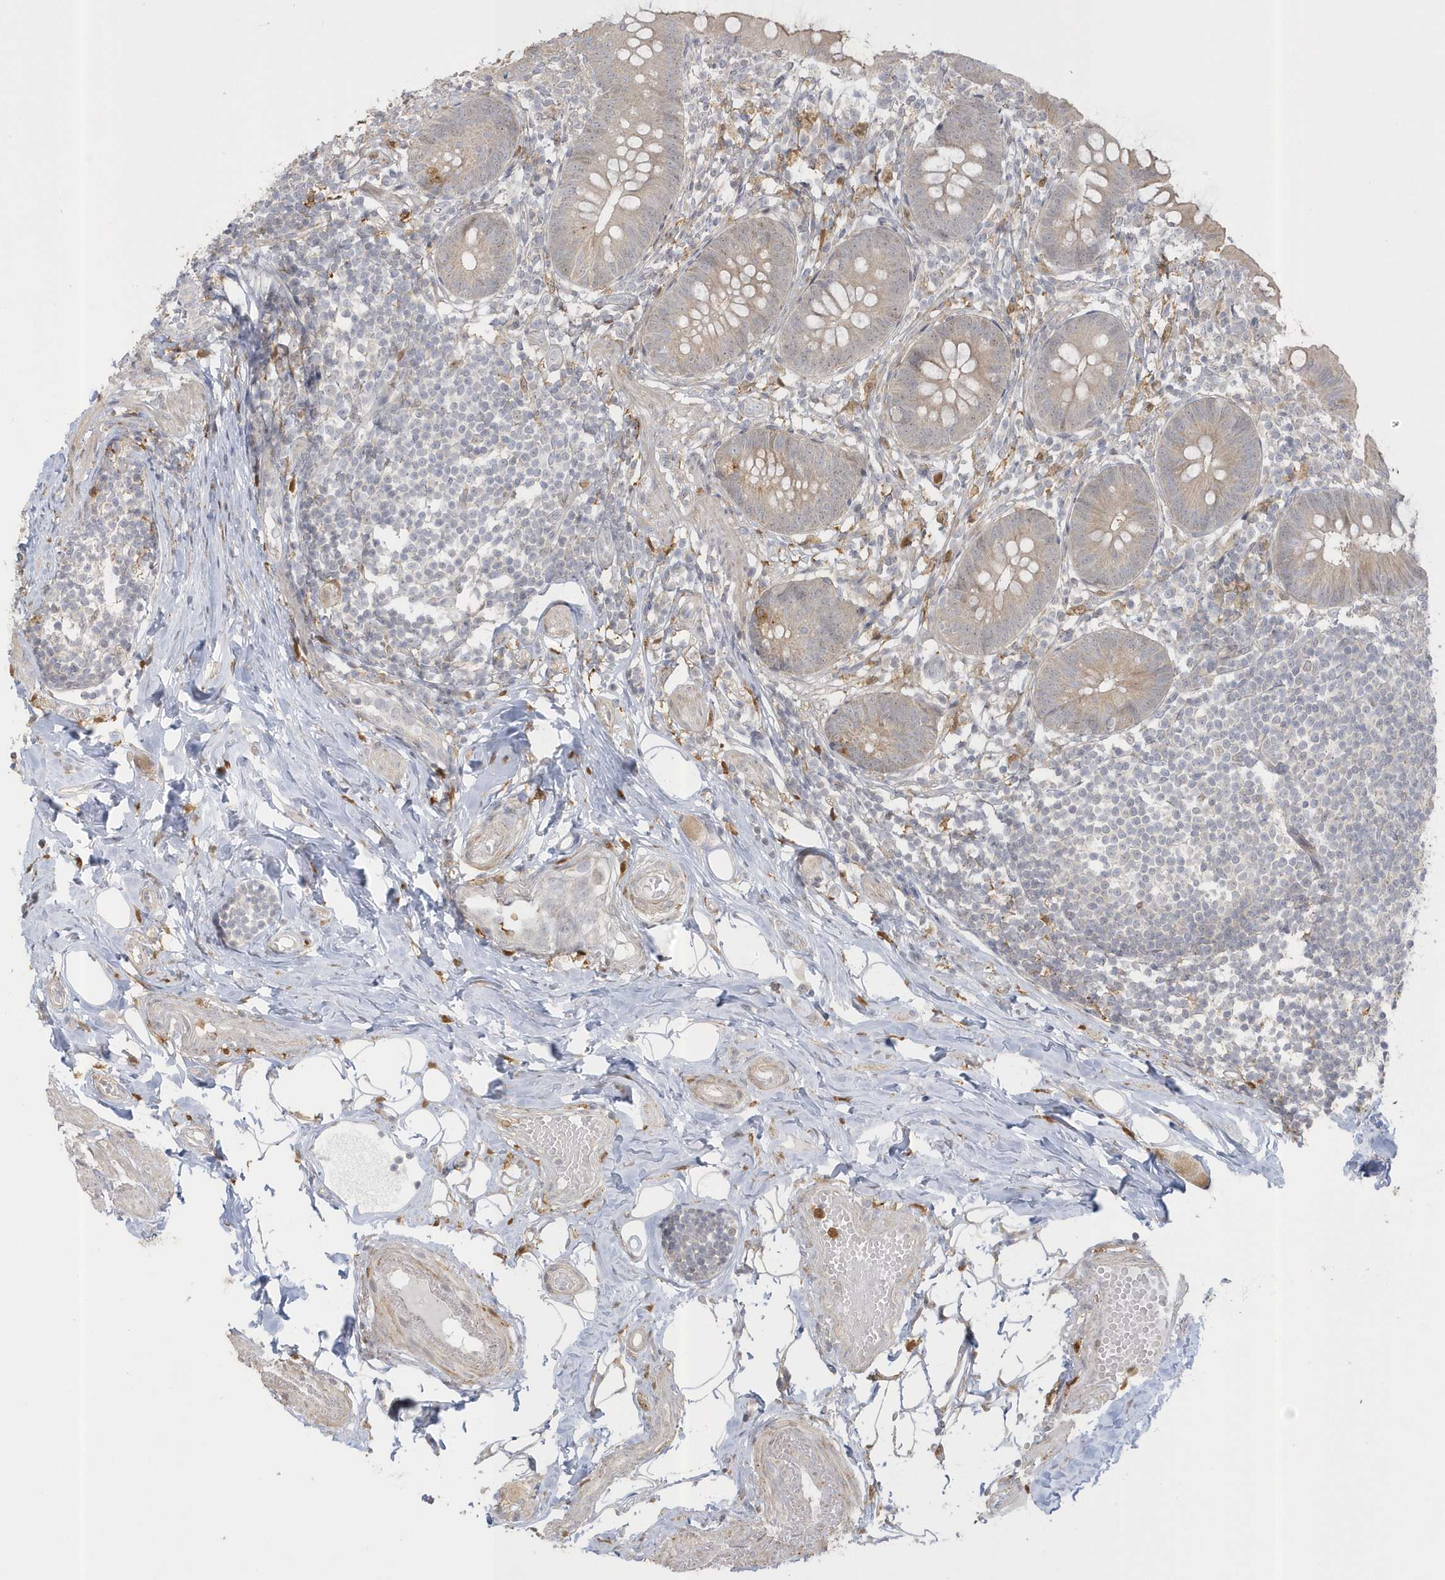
{"staining": {"intensity": "weak", "quantity": ">75%", "location": "cytoplasmic/membranous"}, "tissue": "appendix", "cell_type": "Glandular cells", "image_type": "normal", "snomed": [{"axis": "morphology", "description": "Normal tissue, NOS"}, {"axis": "topography", "description": "Appendix"}], "caption": "Glandular cells reveal low levels of weak cytoplasmic/membranous staining in about >75% of cells in benign human appendix.", "gene": "NAF1", "patient": {"sex": "female", "age": 62}}